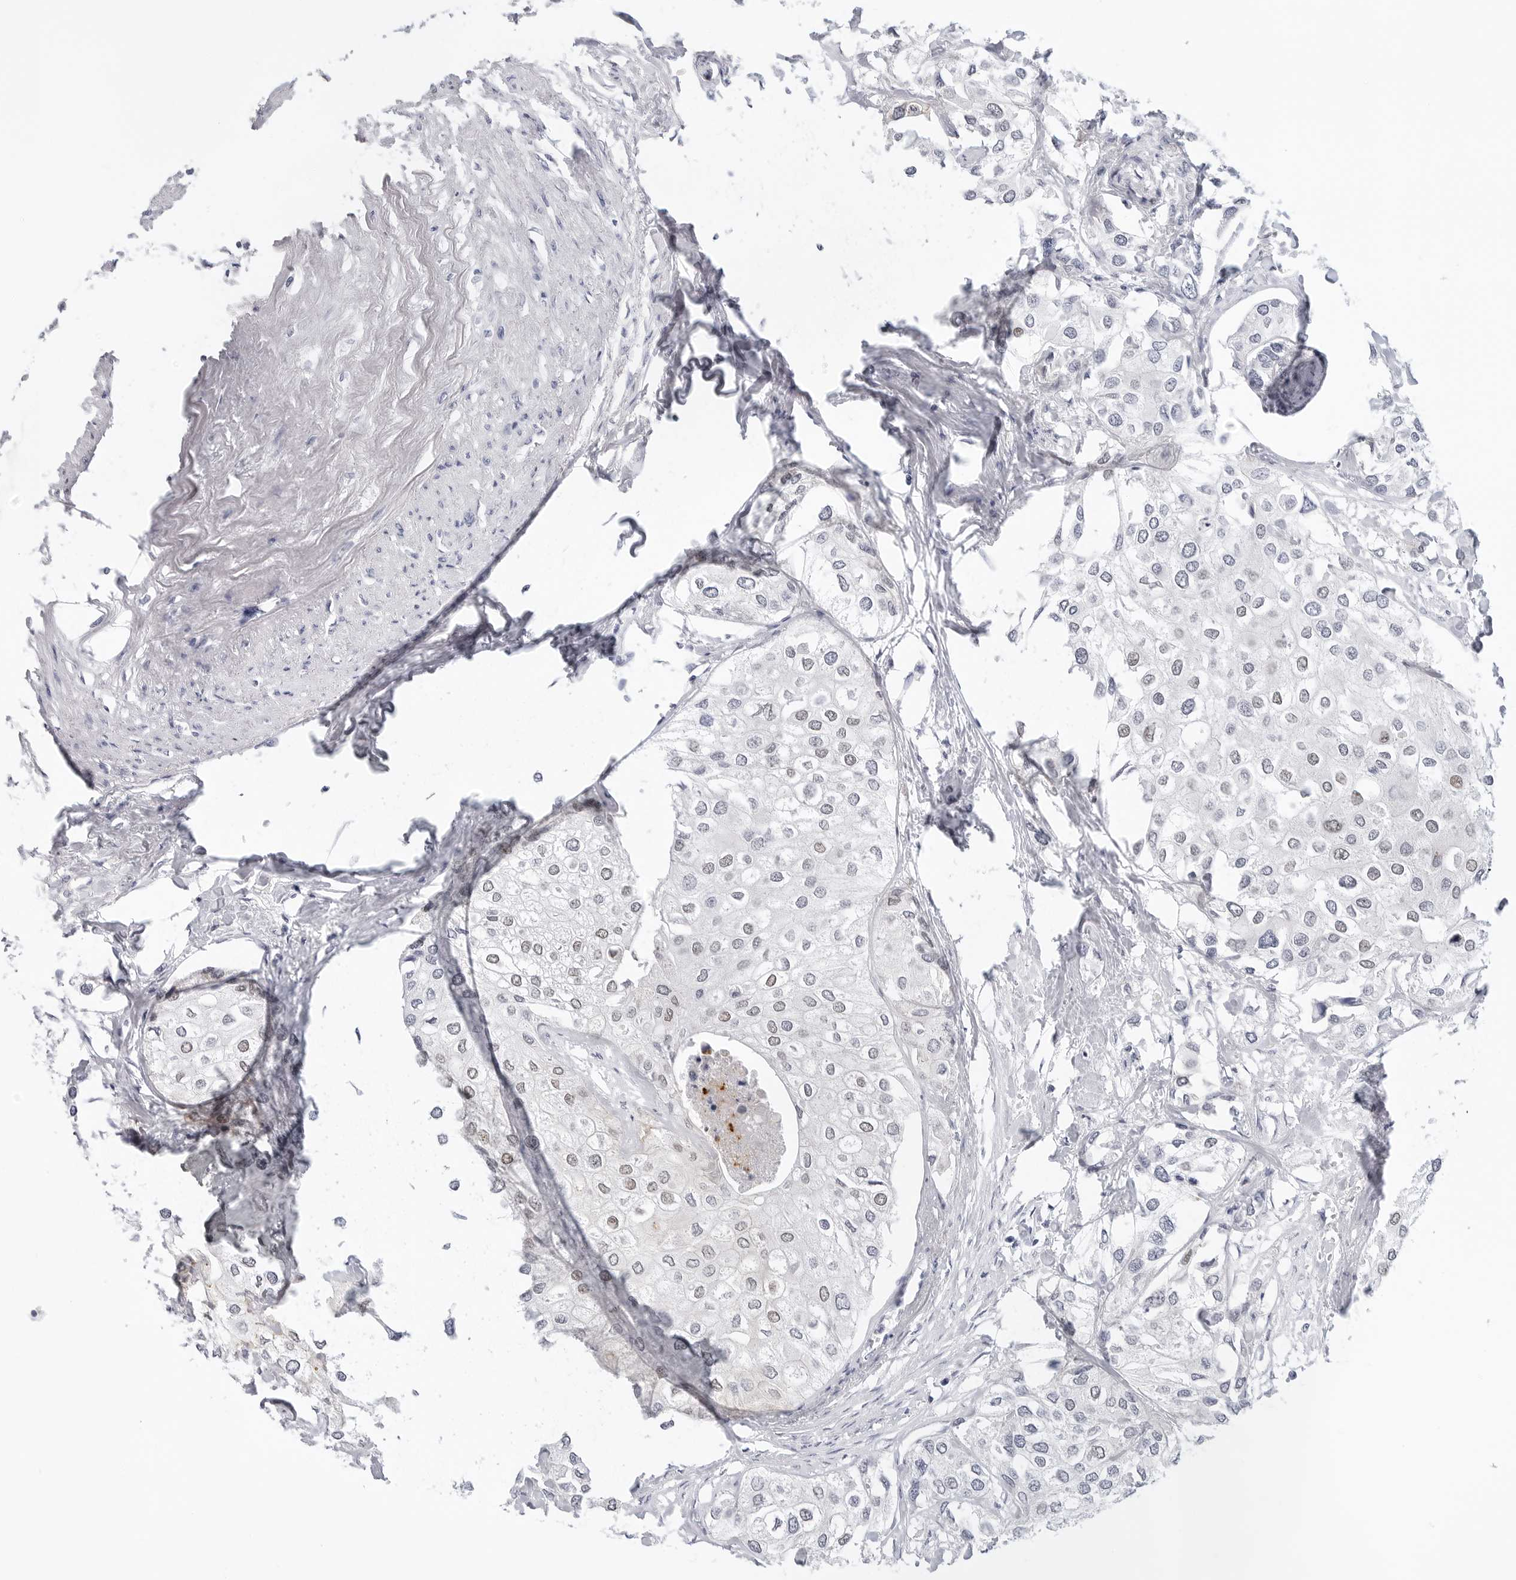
{"staining": {"intensity": "negative", "quantity": "none", "location": "none"}, "tissue": "urothelial cancer", "cell_type": "Tumor cells", "image_type": "cancer", "snomed": [{"axis": "morphology", "description": "Urothelial carcinoma, High grade"}, {"axis": "topography", "description": "Urinary bladder"}], "caption": "Tumor cells are negative for protein expression in human high-grade urothelial carcinoma. (Immunohistochemistry (ihc), brightfield microscopy, high magnification).", "gene": "SLC19A1", "patient": {"sex": "male", "age": 64}}